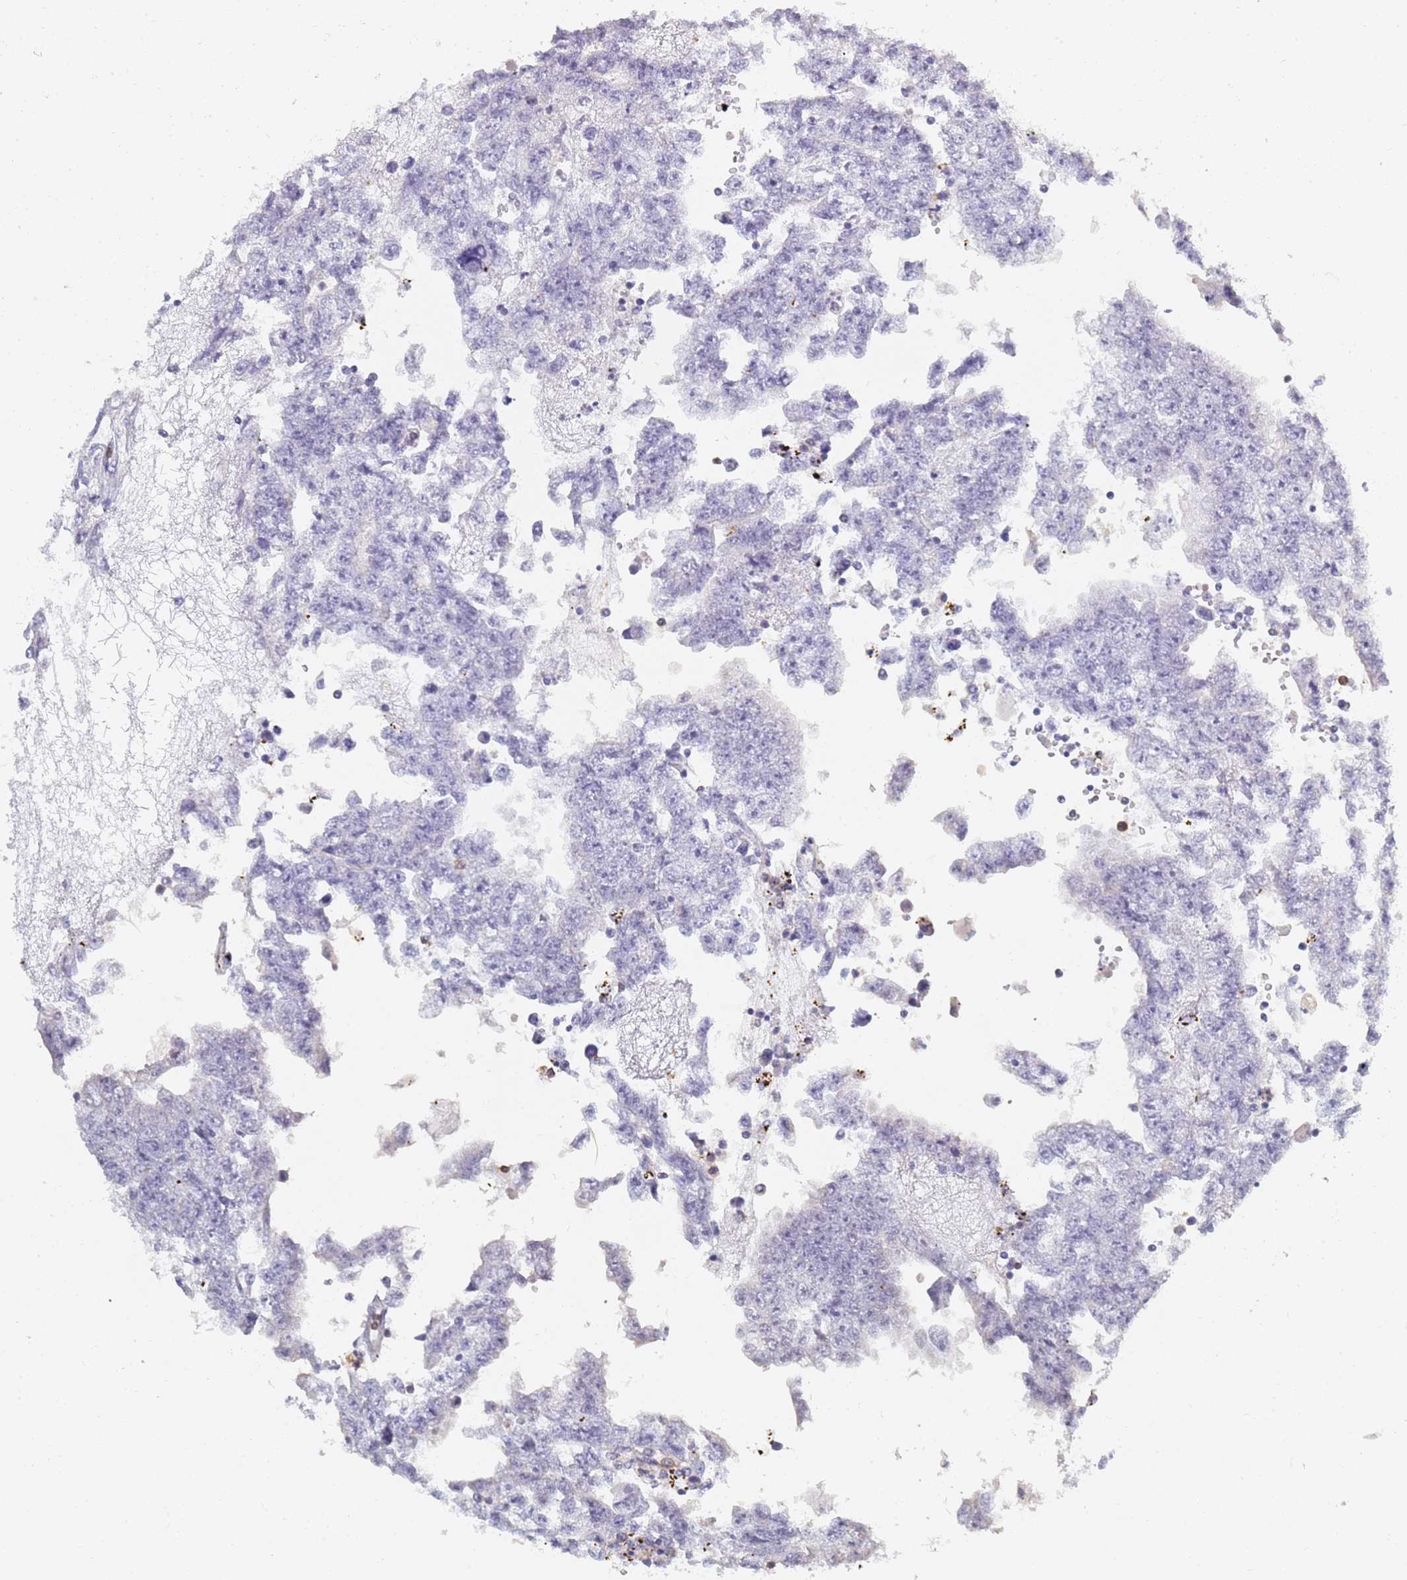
{"staining": {"intensity": "negative", "quantity": "none", "location": "none"}, "tissue": "testis cancer", "cell_type": "Tumor cells", "image_type": "cancer", "snomed": [{"axis": "morphology", "description": "Carcinoma, Embryonal, NOS"}, {"axis": "topography", "description": "Testis"}], "caption": "Protein analysis of testis embryonal carcinoma exhibits no significant staining in tumor cells. (IHC, brightfield microscopy, high magnification).", "gene": "BIN2", "patient": {"sex": "male", "age": 25}}